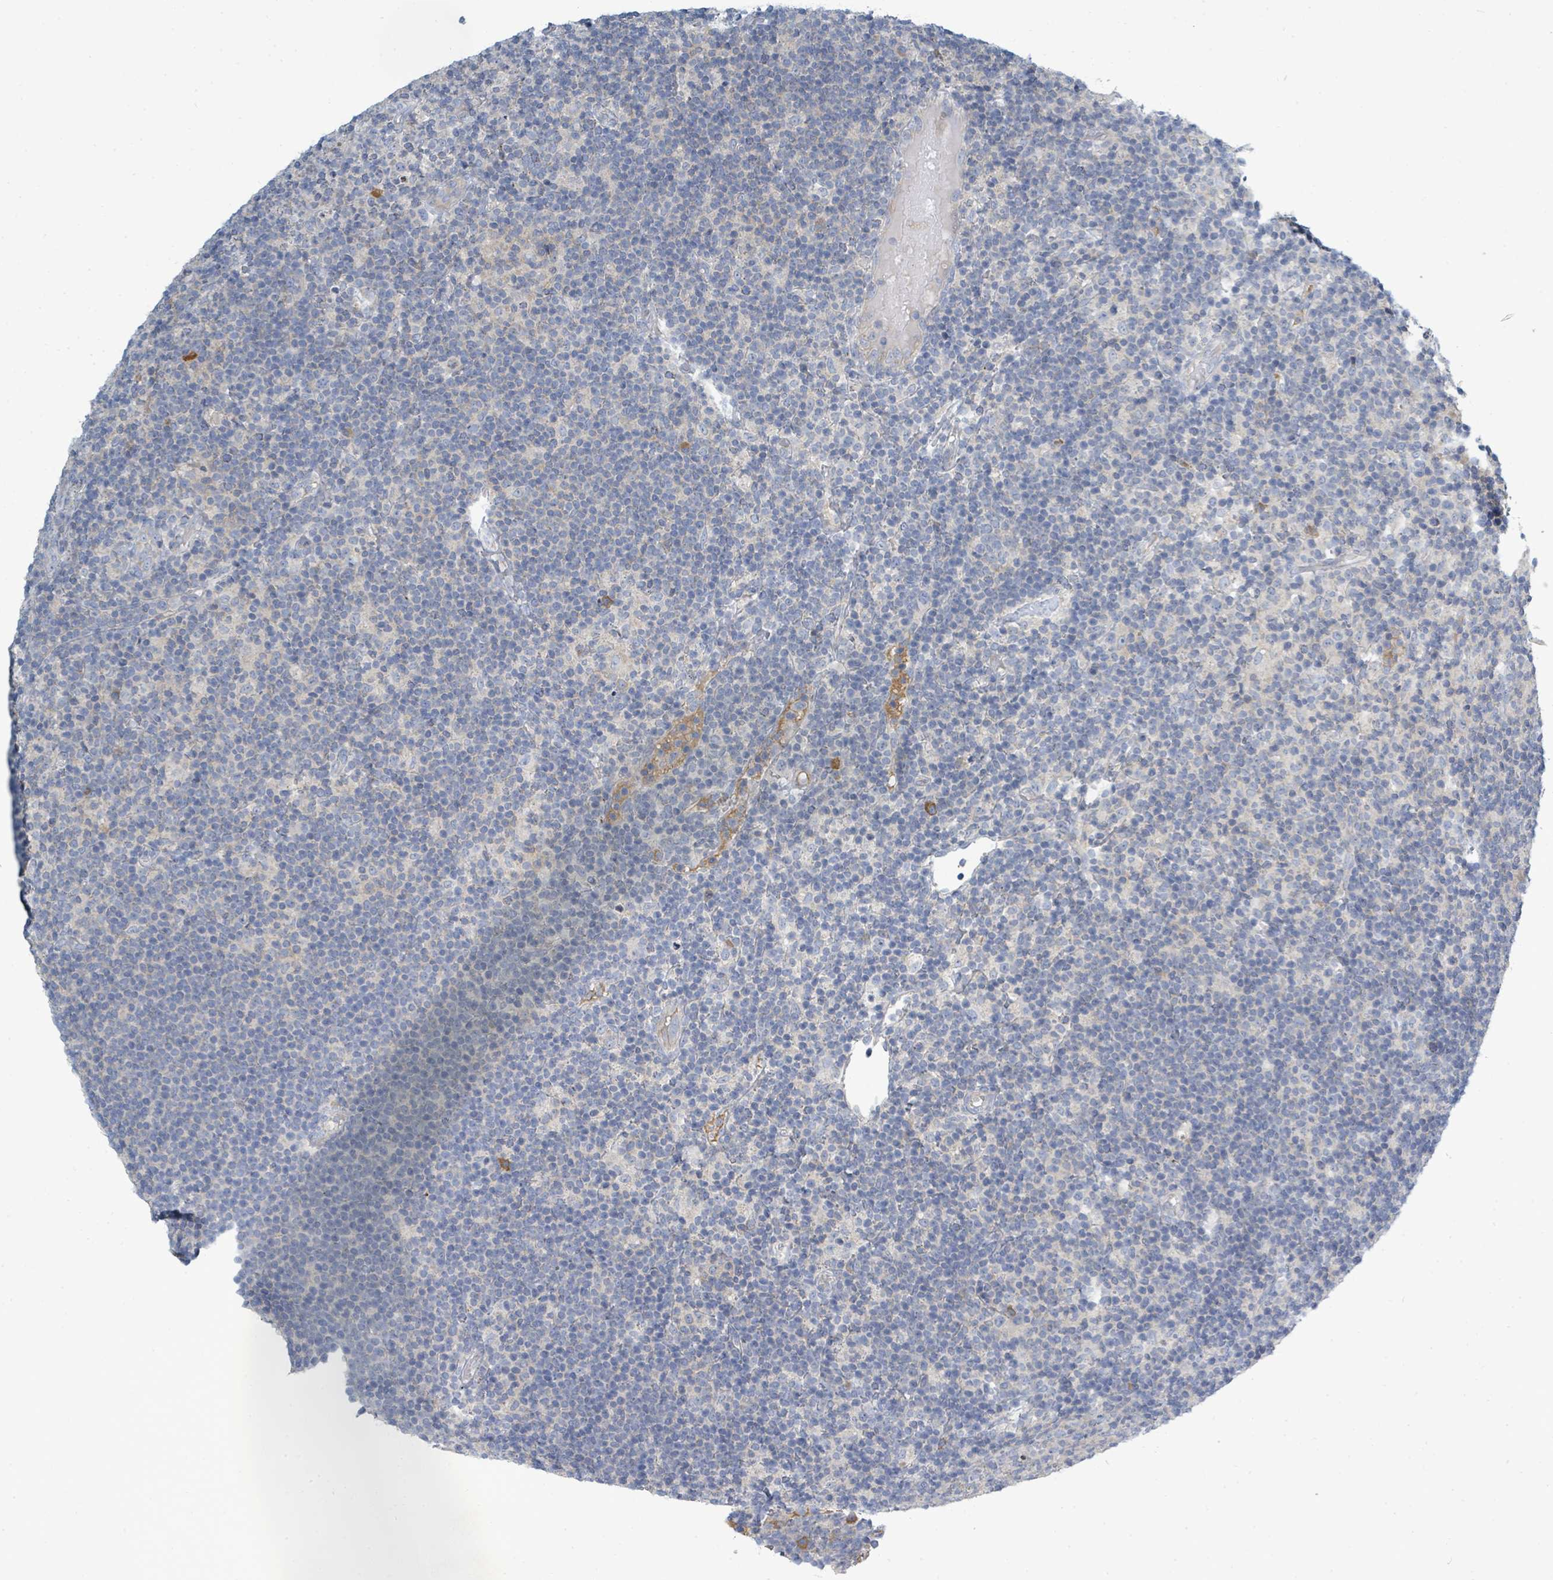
{"staining": {"intensity": "negative", "quantity": "none", "location": "none"}, "tissue": "lymphoma", "cell_type": "Tumor cells", "image_type": "cancer", "snomed": [{"axis": "morphology", "description": "Hodgkin's disease, NOS"}, {"axis": "topography", "description": "Lymph node"}], "caption": "Hodgkin's disease was stained to show a protein in brown. There is no significant positivity in tumor cells.", "gene": "SLC25A23", "patient": {"sex": "female", "age": 57}}